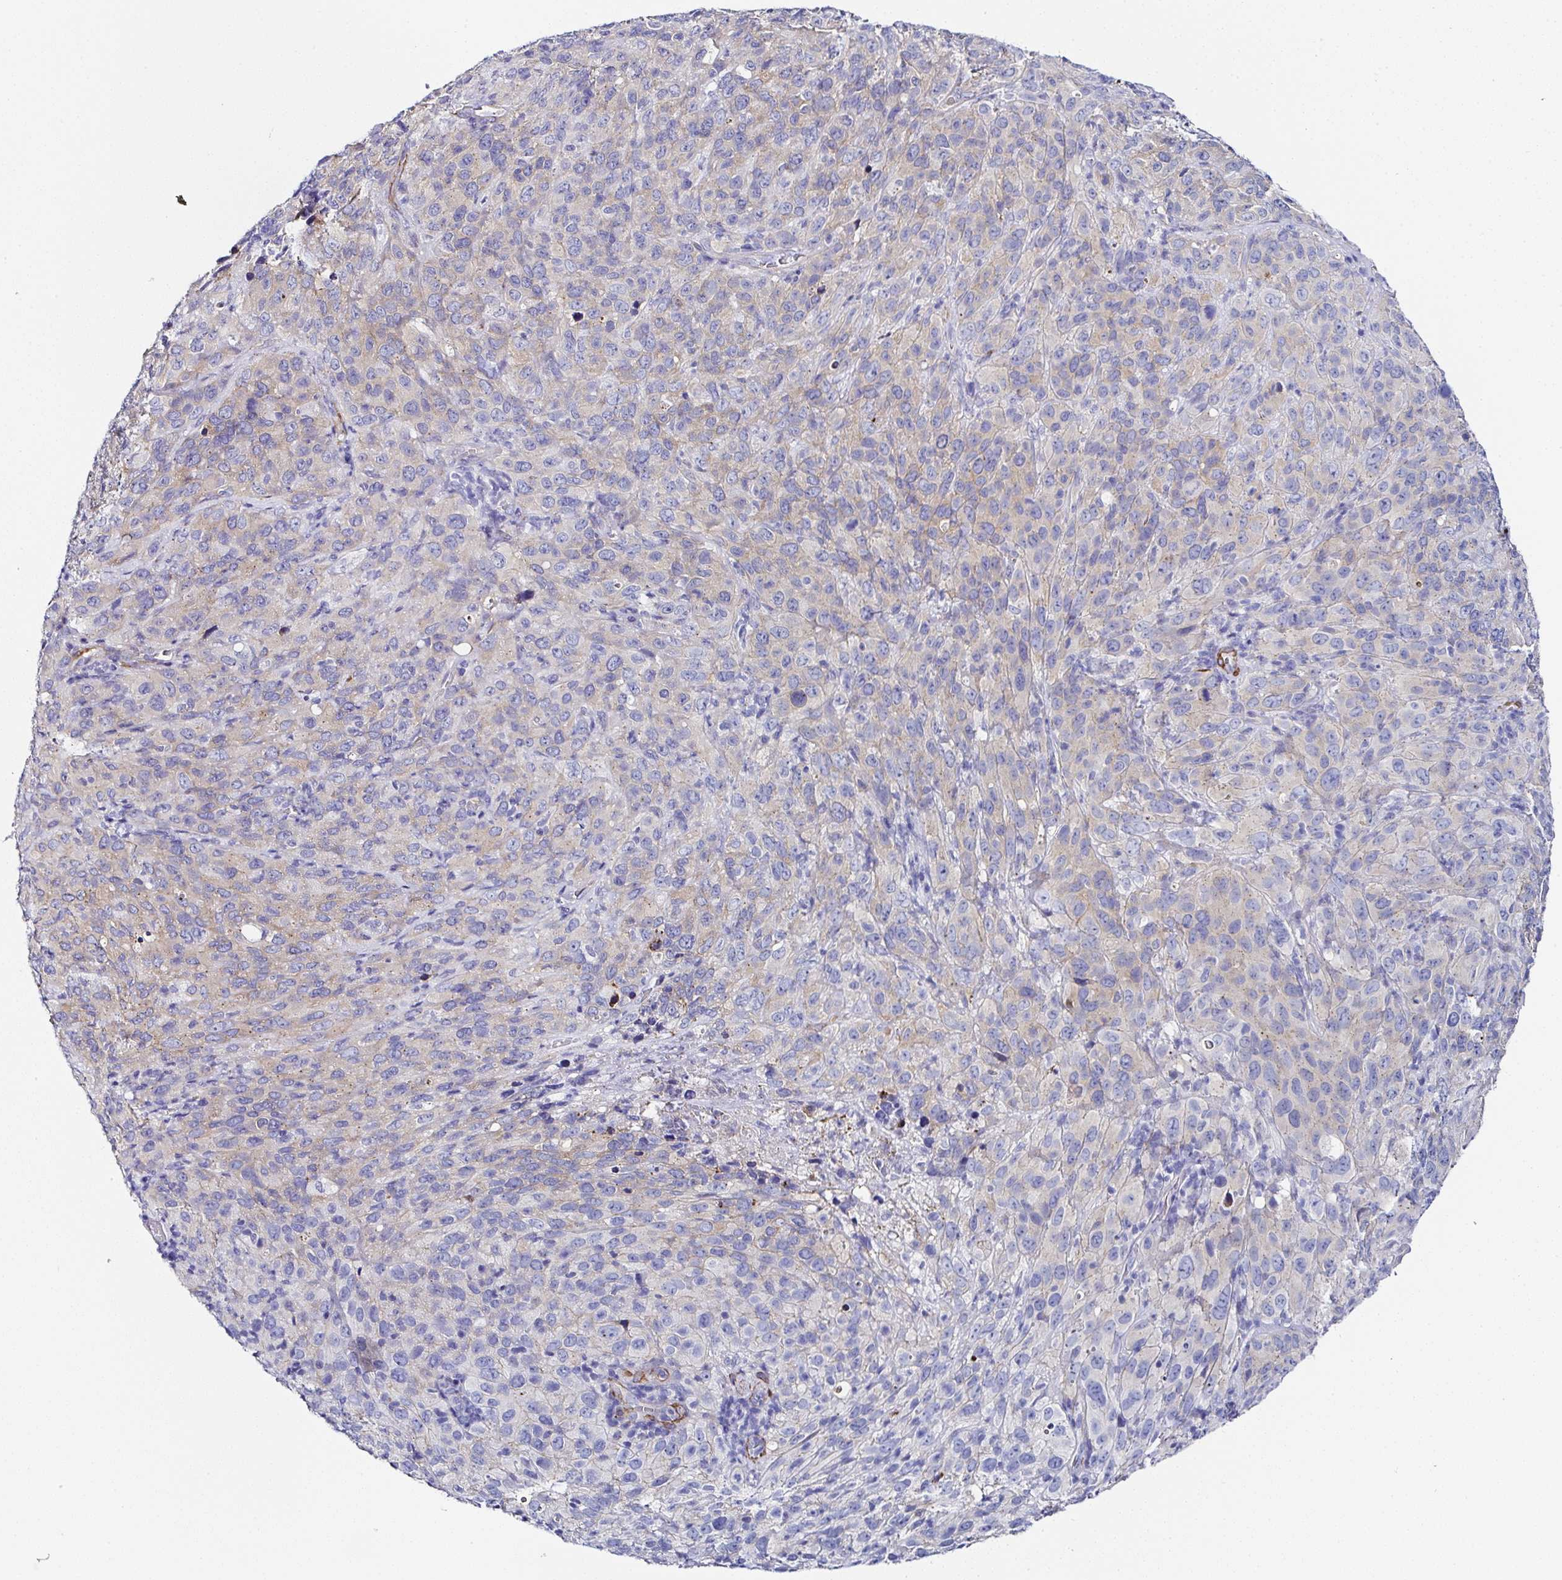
{"staining": {"intensity": "weak", "quantity": "<25%", "location": "cytoplasmic/membranous"}, "tissue": "cervical cancer", "cell_type": "Tumor cells", "image_type": "cancer", "snomed": [{"axis": "morphology", "description": "Squamous cell carcinoma, NOS"}, {"axis": "topography", "description": "Cervix"}], "caption": "Immunohistochemistry micrograph of cervical squamous cell carcinoma stained for a protein (brown), which displays no expression in tumor cells.", "gene": "PPFIA4", "patient": {"sex": "female", "age": 51}}